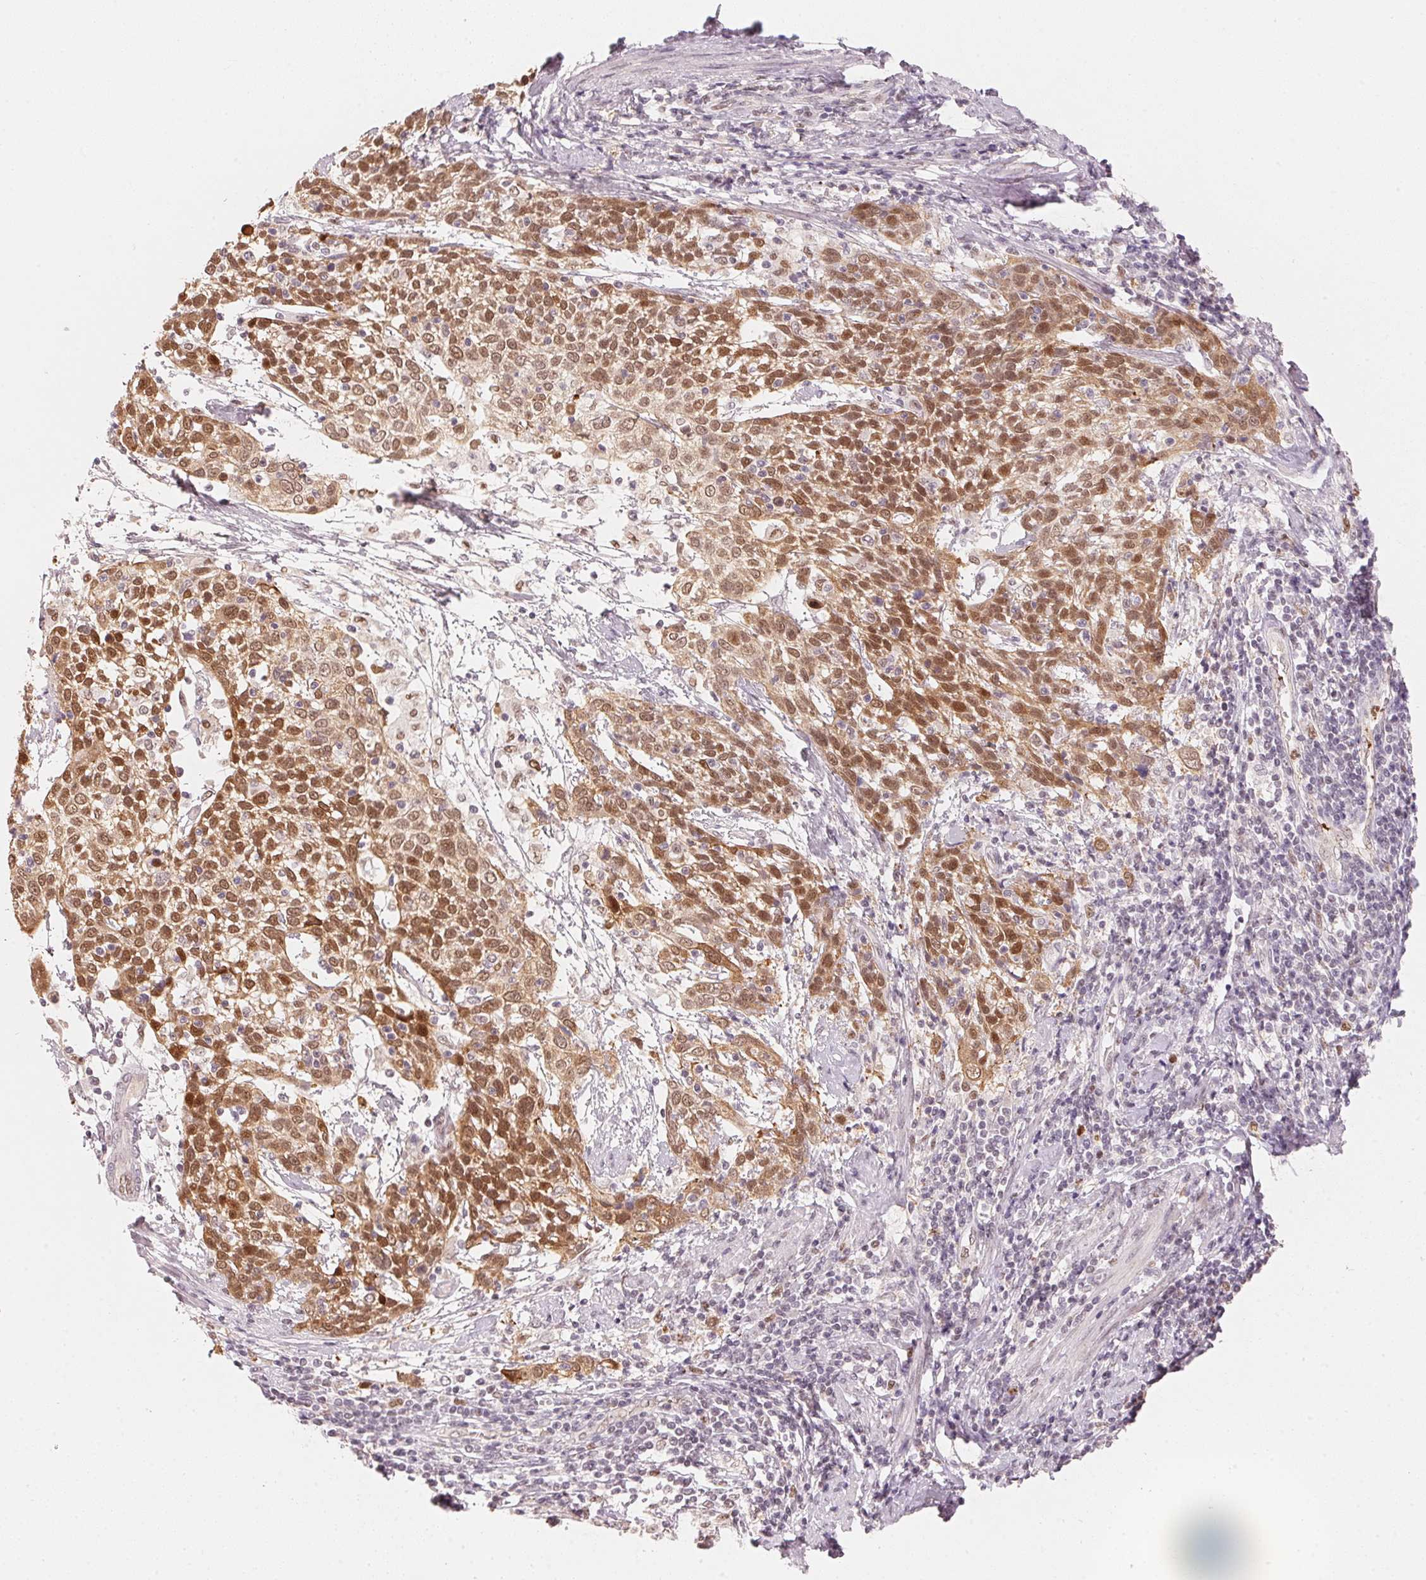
{"staining": {"intensity": "moderate", "quantity": ">75%", "location": "nuclear"}, "tissue": "cervical cancer", "cell_type": "Tumor cells", "image_type": "cancer", "snomed": [{"axis": "morphology", "description": "Squamous cell carcinoma, NOS"}, {"axis": "topography", "description": "Cervix"}], "caption": "Cervical cancer (squamous cell carcinoma) stained for a protein shows moderate nuclear positivity in tumor cells.", "gene": "ARHGAP22", "patient": {"sex": "female", "age": 61}}